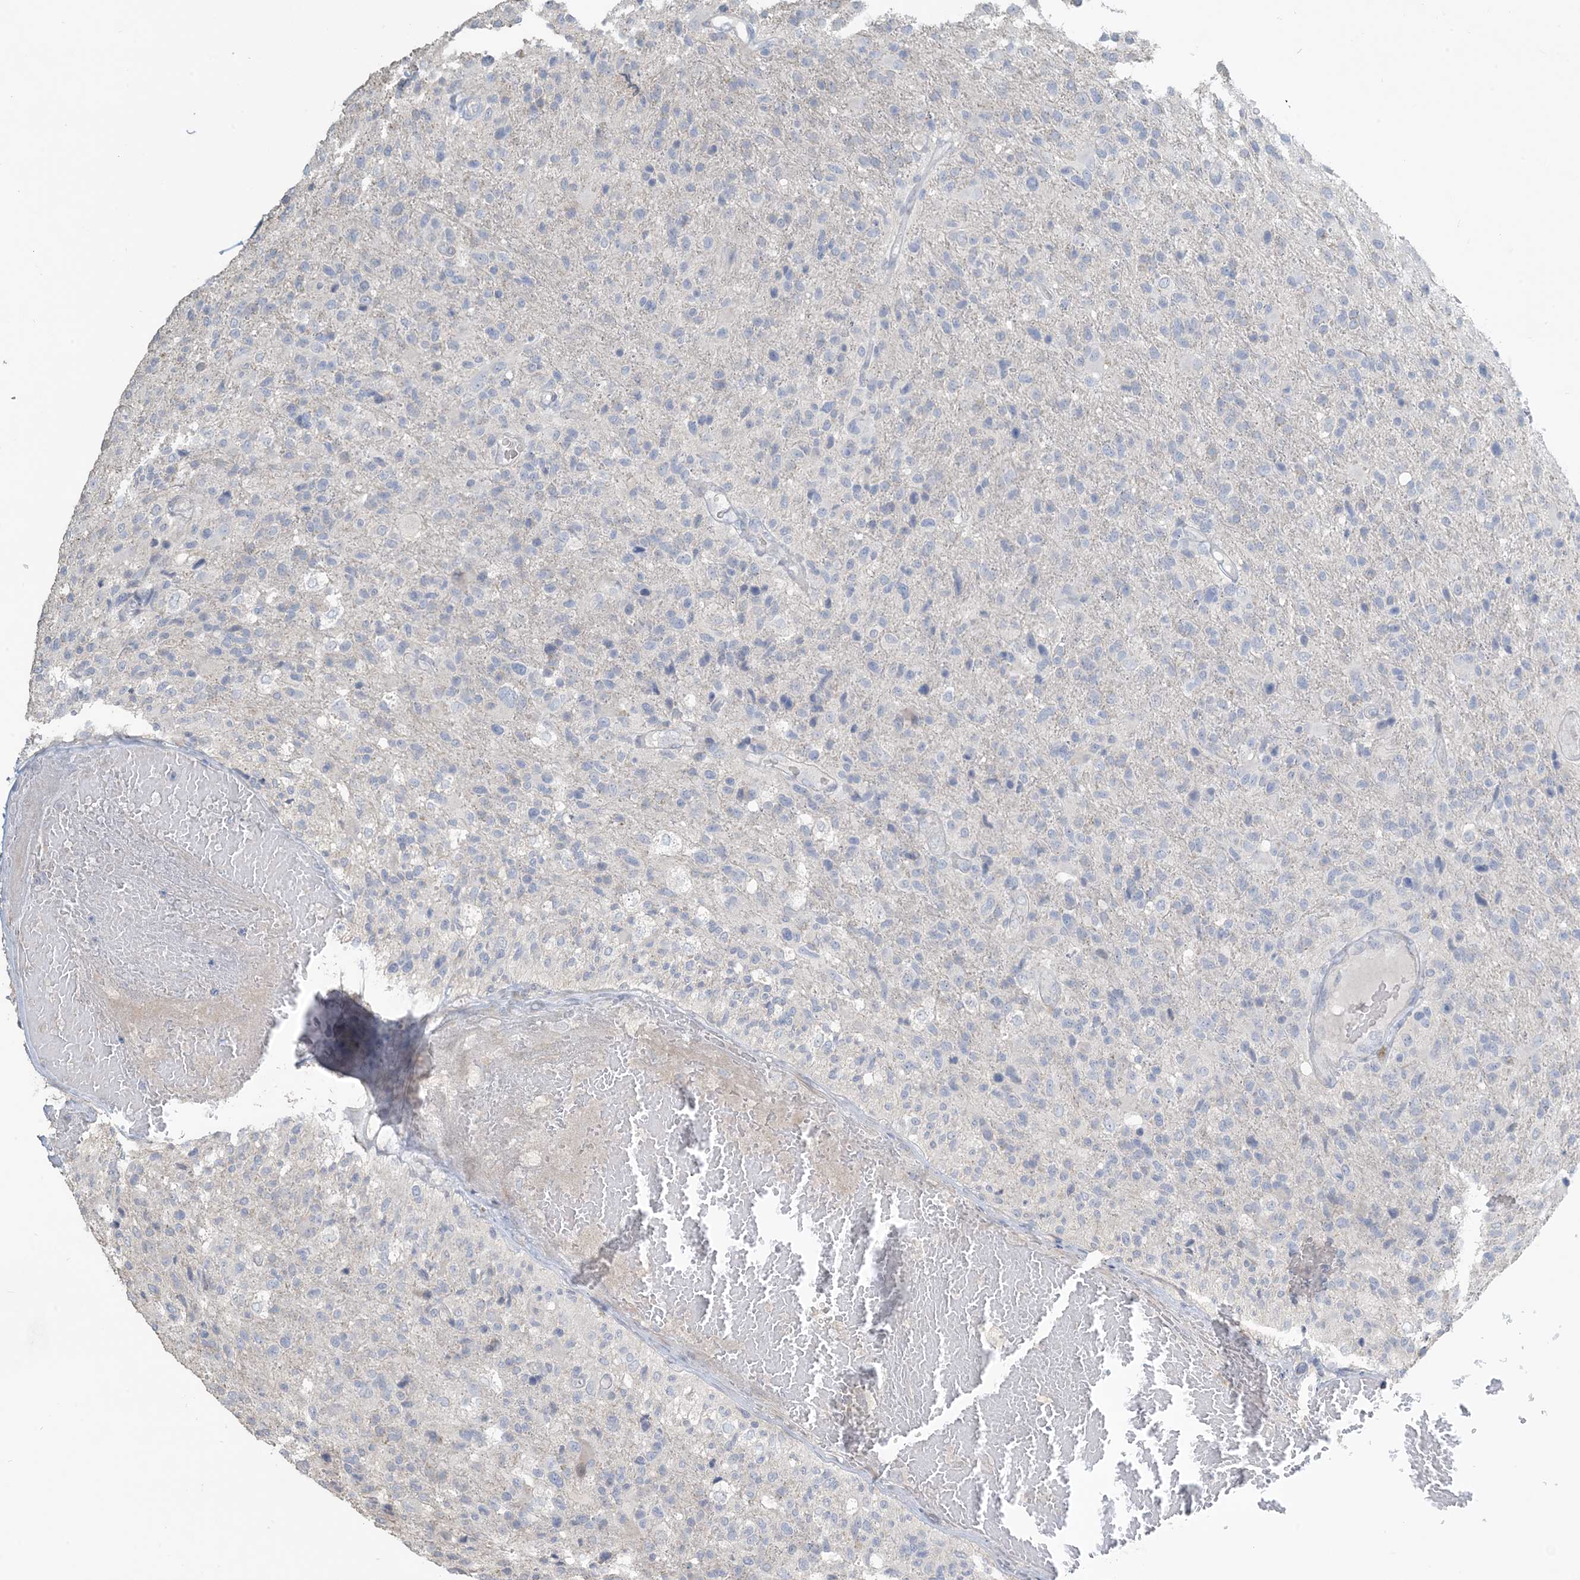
{"staining": {"intensity": "negative", "quantity": "none", "location": "none"}, "tissue": "glioma", "cell_type": "Tumor cells", "image_type": "cancer", "snomed": [{"axis": "morphology", "description": "Glioma, malignant, High grade"}, {"axis": "topography", "description": "Brain"}], "caption": "A photomicrograph of high-grade glioma (malignant) stained for a protein exhibits no brown staining in tumor cells. (Stains: DAB immunohistochemistry with hematoxylin counter stain, Microscopy: brightfield microscopy at high magnification).", "gene": "NPHS2", "patient": {"sex": "male", "age": 72}}